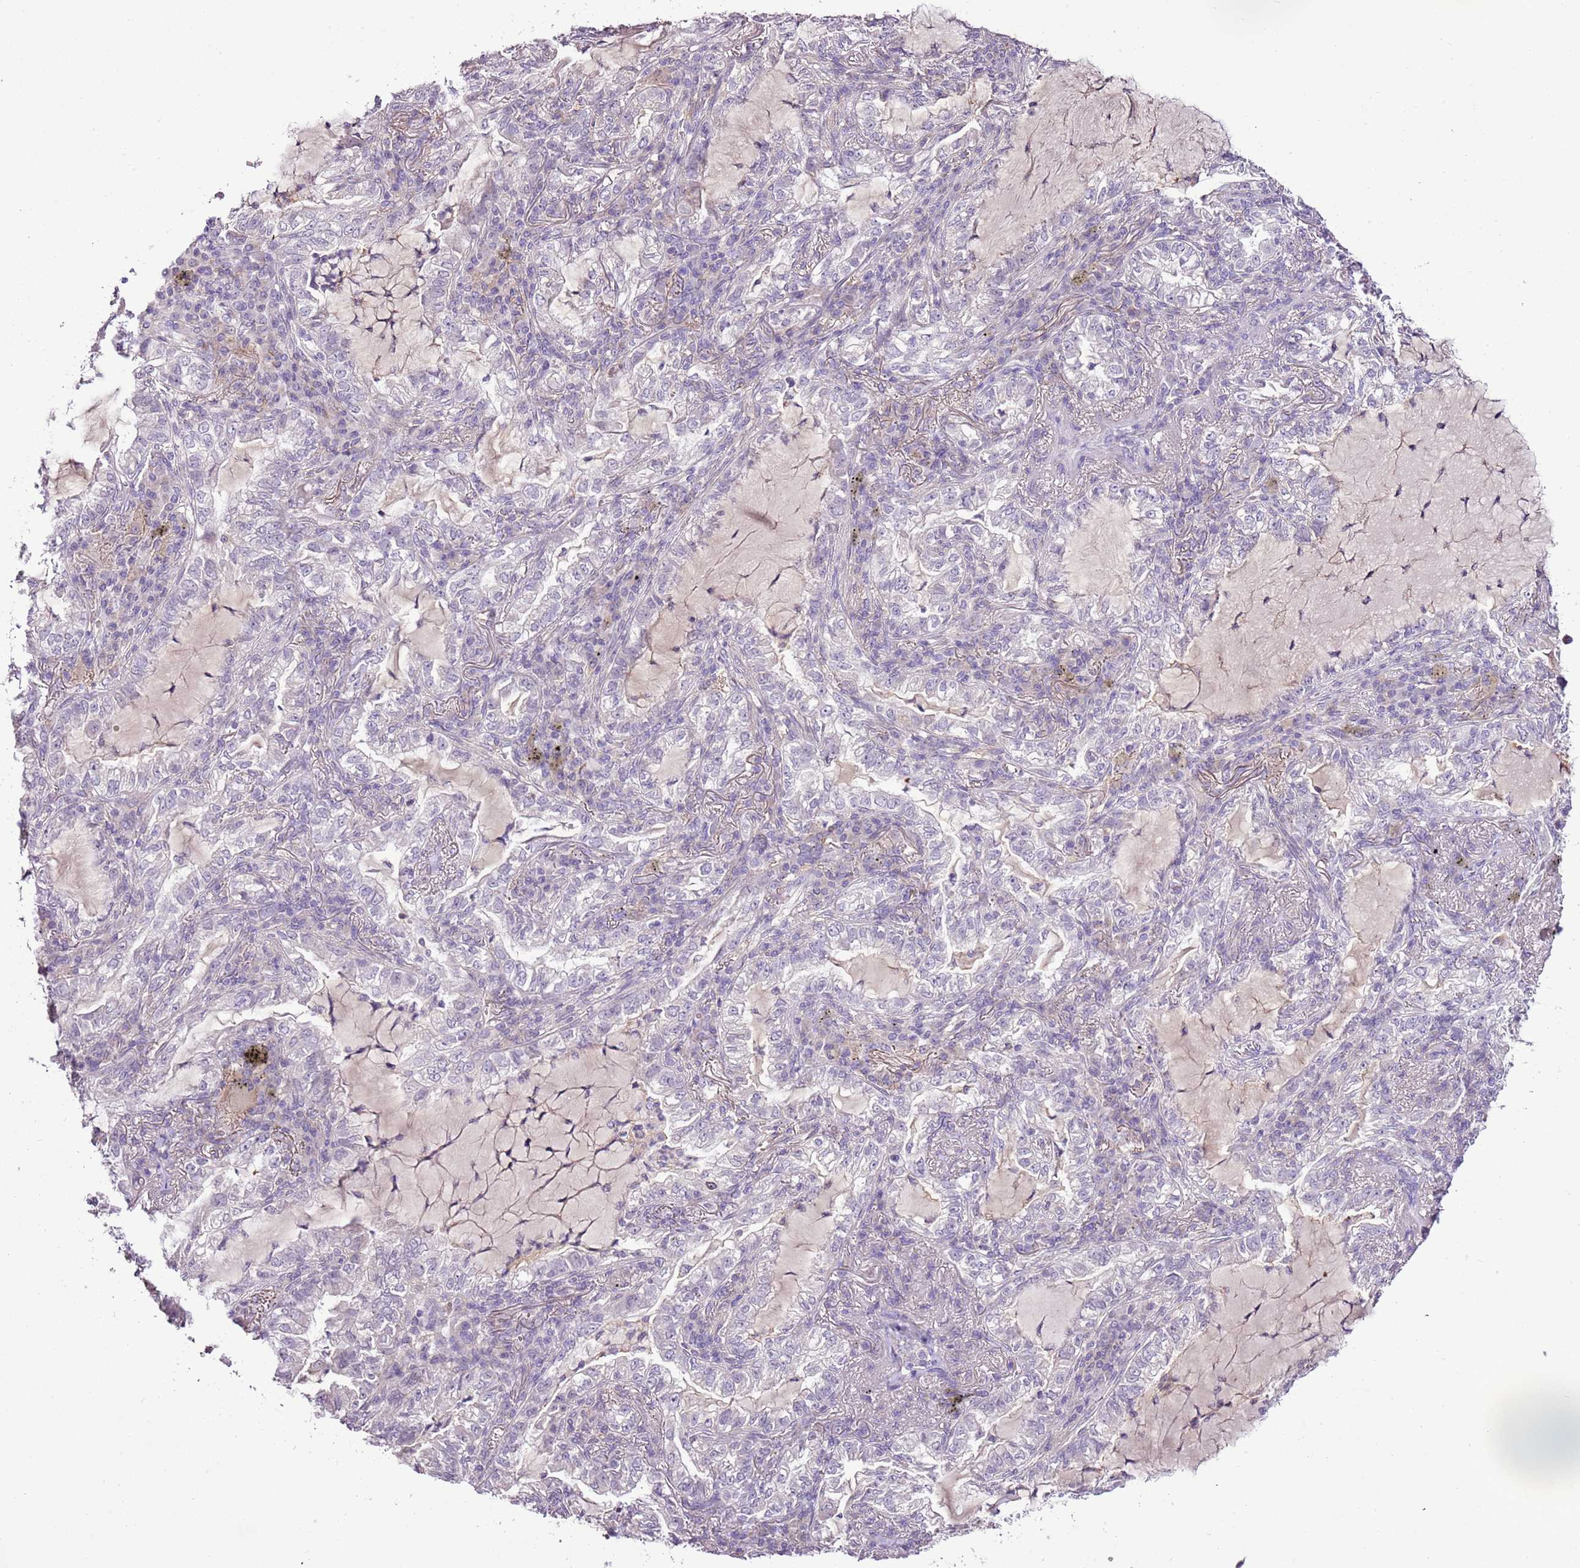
{"staining": {"intensity": "negative", "quantity": "none", "location": "none"}, "tissue": "lung cancer", "cell_type": "Tumor cells", "image_type": "cancer", "snomed": [{"axis": "morphology", "description": "Adenocarcinoma, NOS"}, {"axis": "topography", "description": "Lung"}], "caption": "DAB (3,3'-diaminobenzidine) immunohistochemical staining of adenocarcinoma (lung) reveals no significant staining in tumor cells.", "gene": "CMKLR1", "patient": {"sex": "female", "age": 73}}